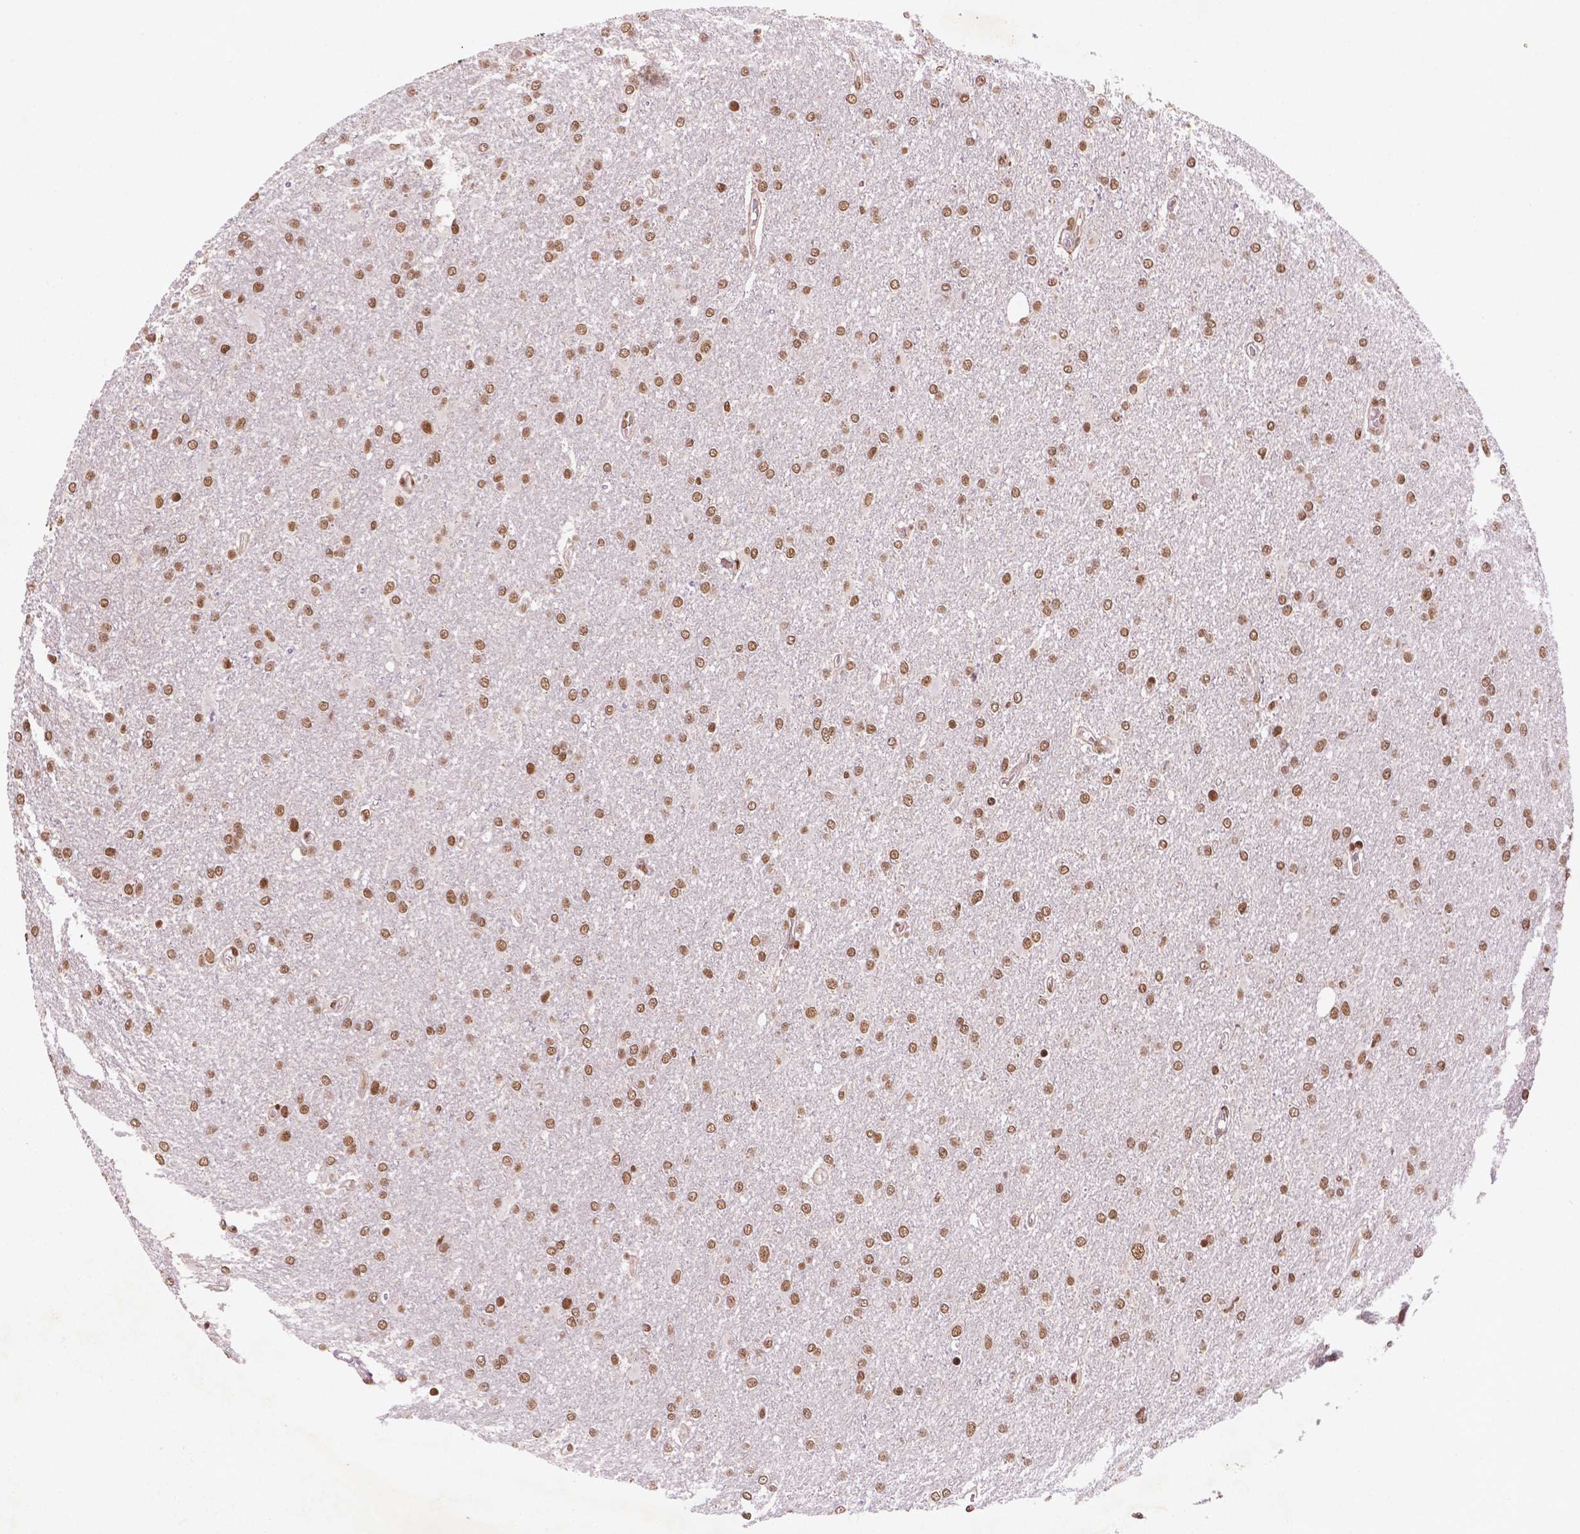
{"staining": {"intensity": "moderate", "quantity": ">75%", "location": "nuclear"}, "tissue": "glioma", "cell_type": "Tumor cells", "image_type": "cancer", "snomed": [{"axis": "morphology", "description": "Glioma, malignant, High grade"}, {"axis": "topography", "description": "Cerebral cortex"}], "caption": "Immunohistochemical staining of human glioma displays moderate nuclear protein staining in about >75% of tumor cells.", "gene": "SIRT6", "patient": {"sex": "male", "age": 70}}